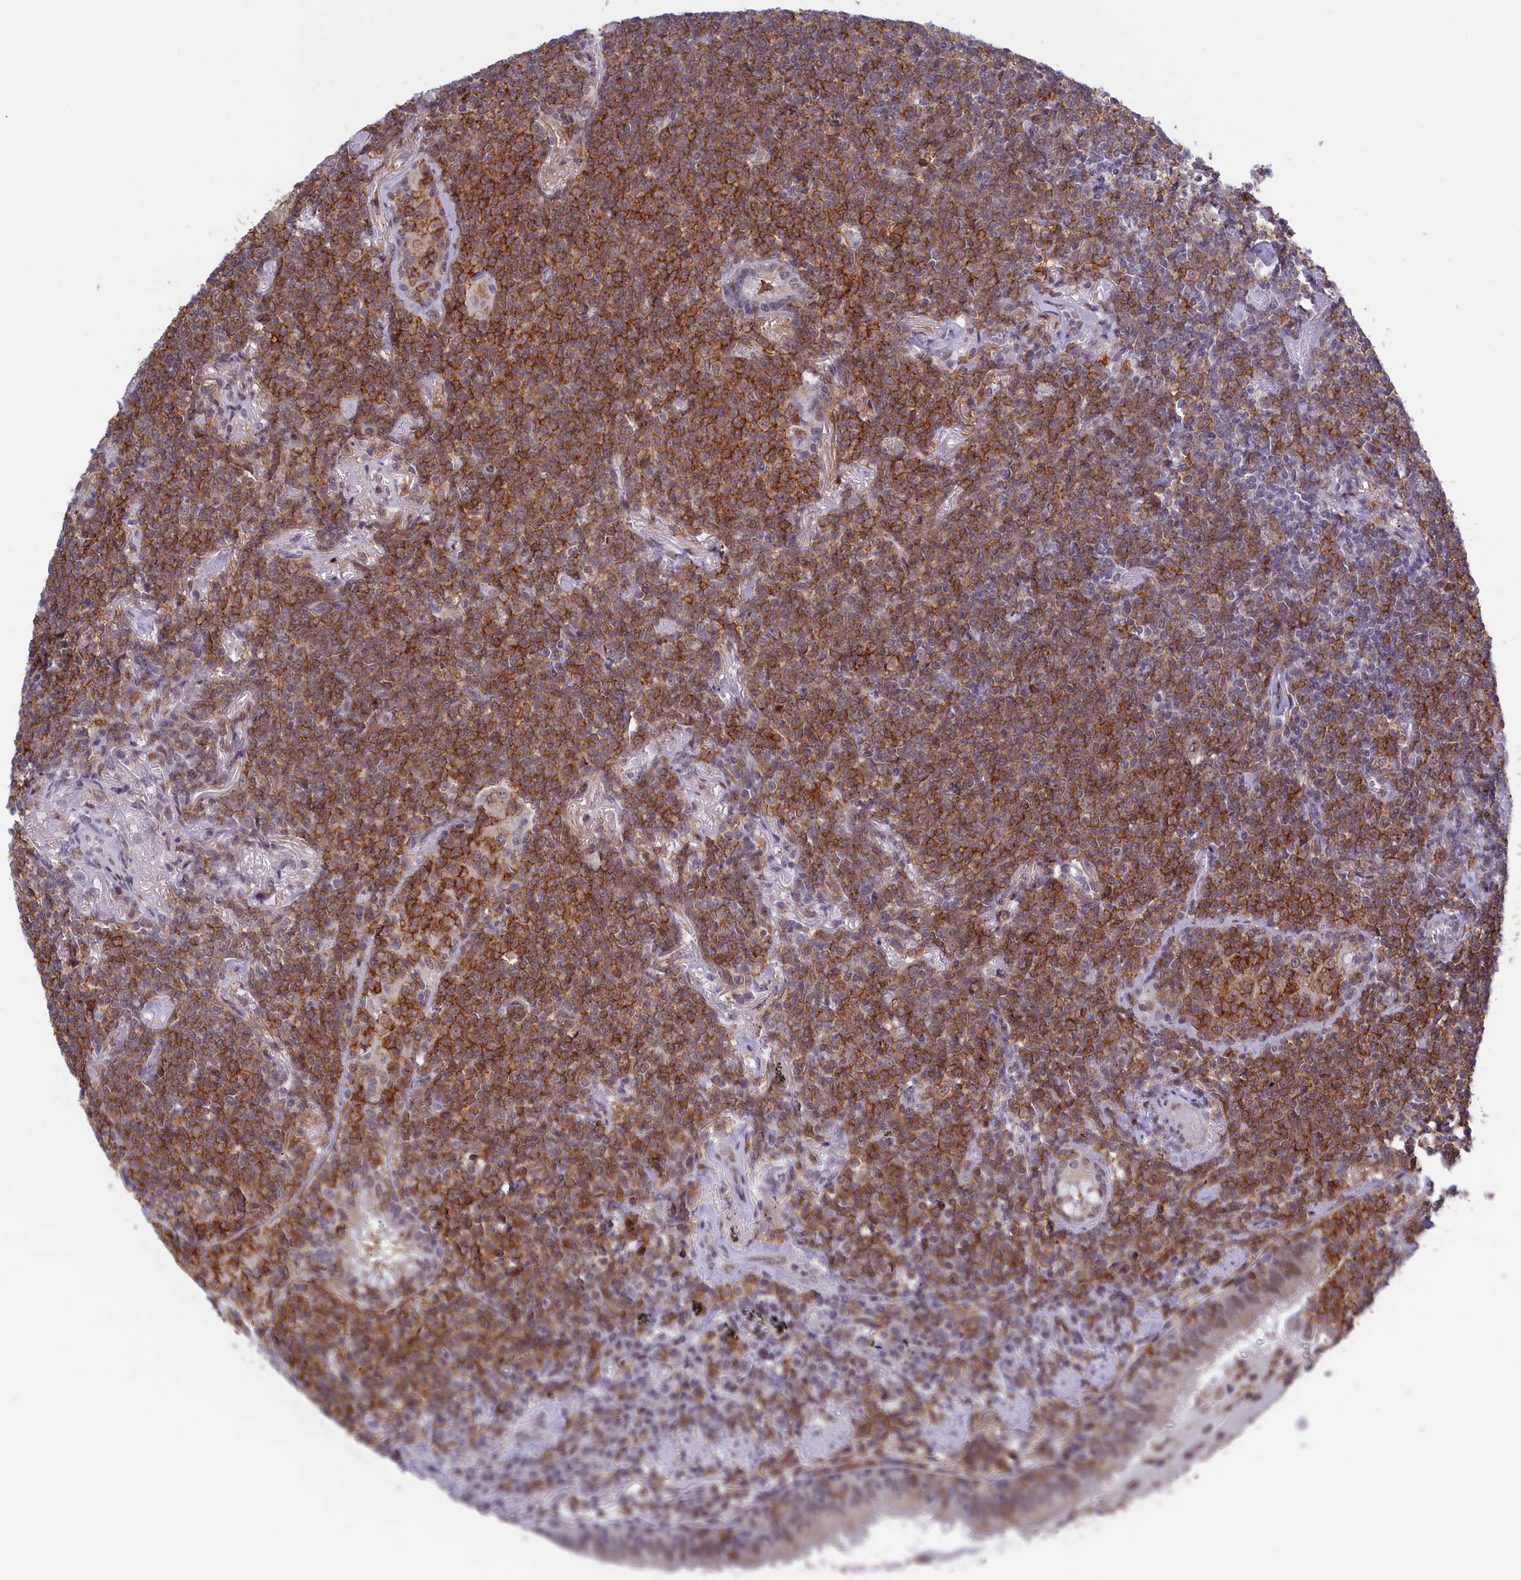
{"staining": {"intensity": "strong", "quantity": "25%-75%", "location": "cytoplasmic/membranous"}, "tissue": "lymphoma", "cell_type": "Tumor cells", "image_type": "cancer", "snomed": [{"axis": "morphology", "description": "Malignant lymphoma, non-Hodgkin's type, Low grade"}, {"axis": "topography", "description": "Lung"}], "caption": "Lymphoma tissue demonstrates strong cytoplasmic/membranous expression in approximately 25%-75% of tumor cells (IHC, brightfield microscopy, high magnification).", "gene": "ATF7IP2", "patient": {"sex": "female", "age": 71}}